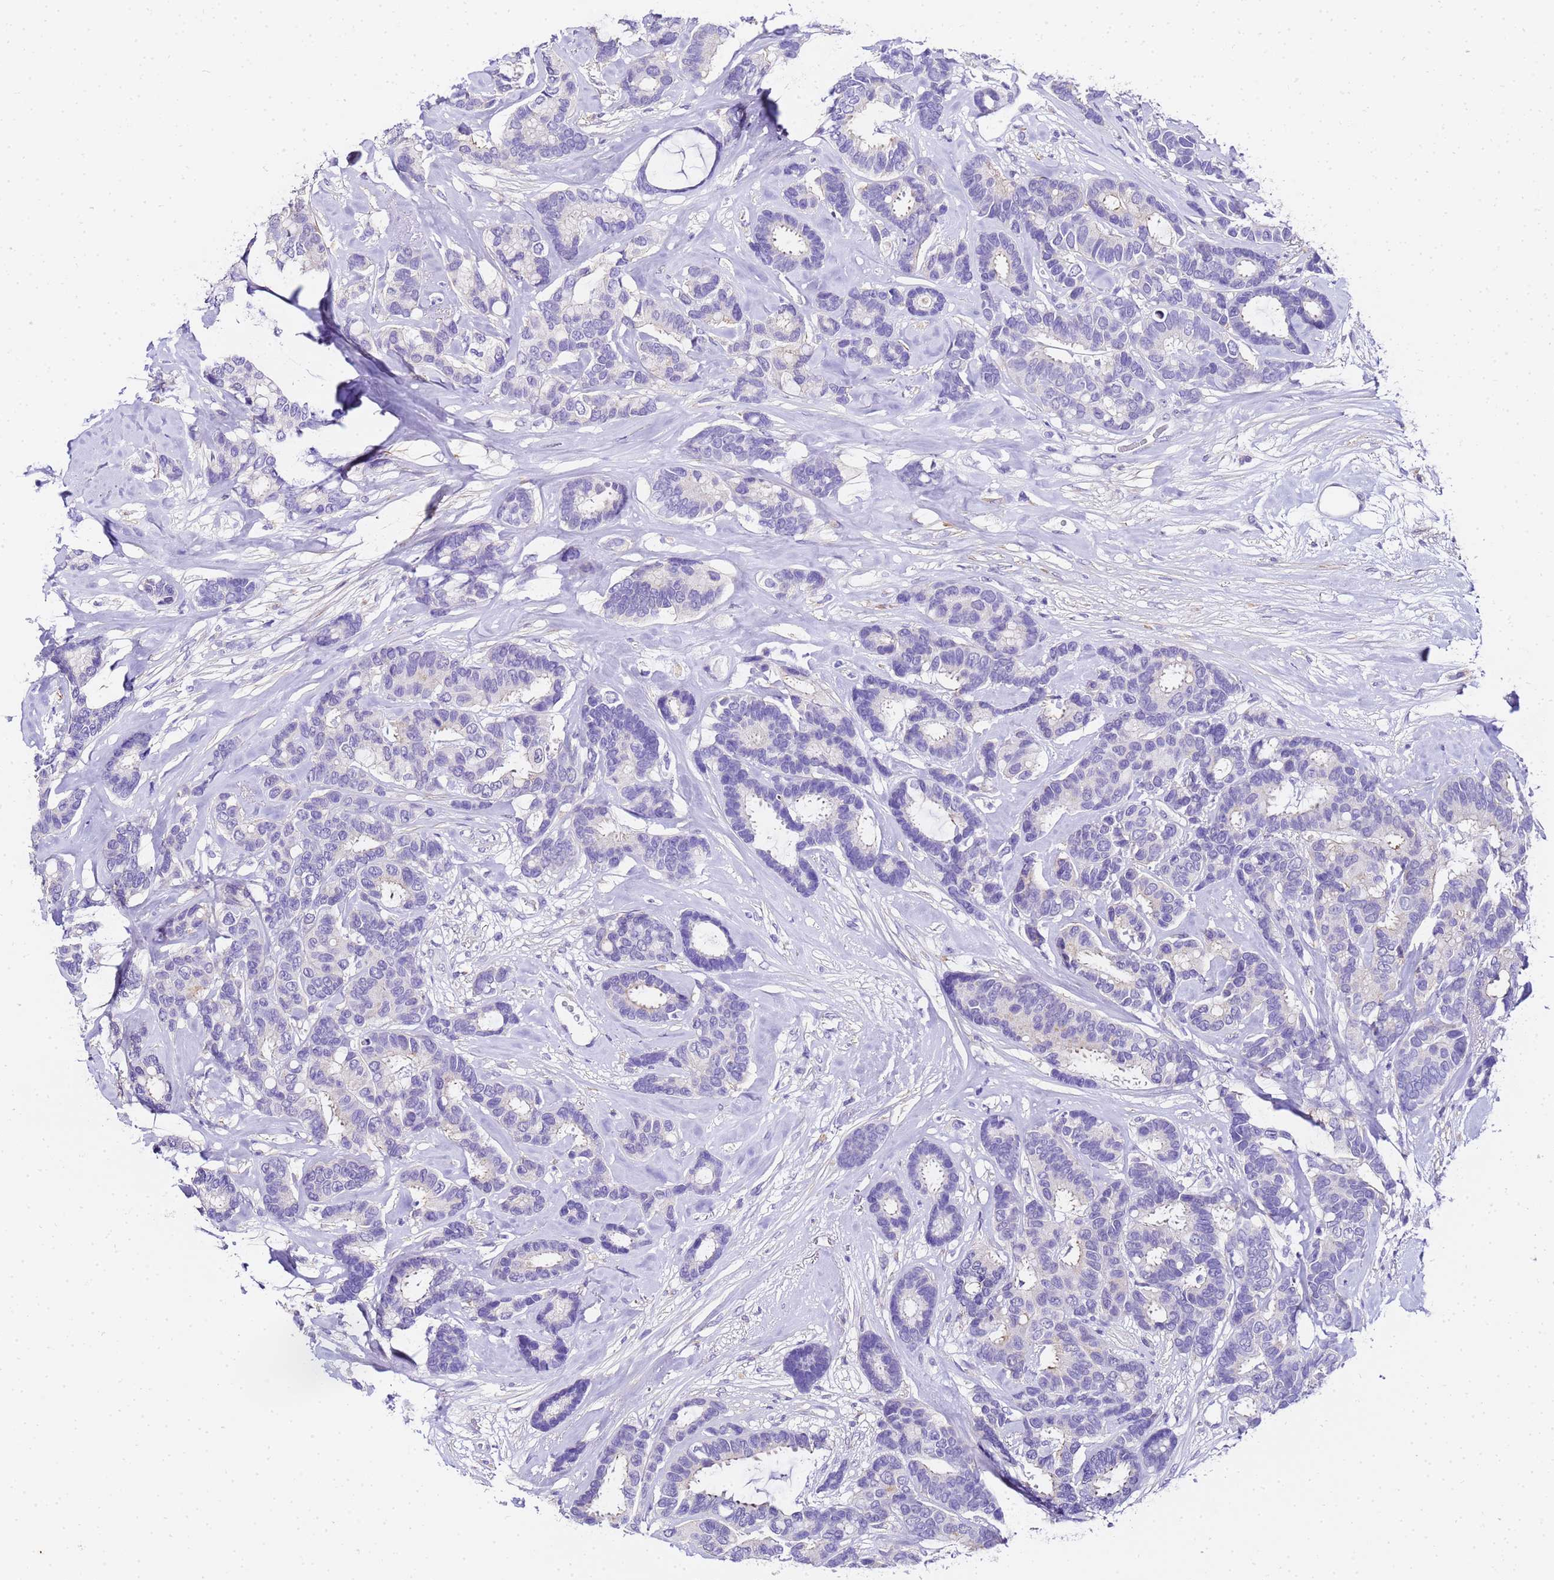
{"staining": {"intensity": "negative", "quantity": "none", "location": "none"}, "tissue": "breast cancer", "cell_type": "Tumor cells", "image_type": "cancer", "snomed": [{"axis": "morphology", "description": "Duct carcinoma"}, {"axis": "topography", "description": "Breast"}], "caption": "Immunohistochemistry of breast cancer shows no expression in tumor cells. (Brightfield microscopy of DAB (3,3'-diaminobenzidine) IHC at high magnification).", "gene": "HSPB6", "patient": {"sex": "female", "age": 87}}